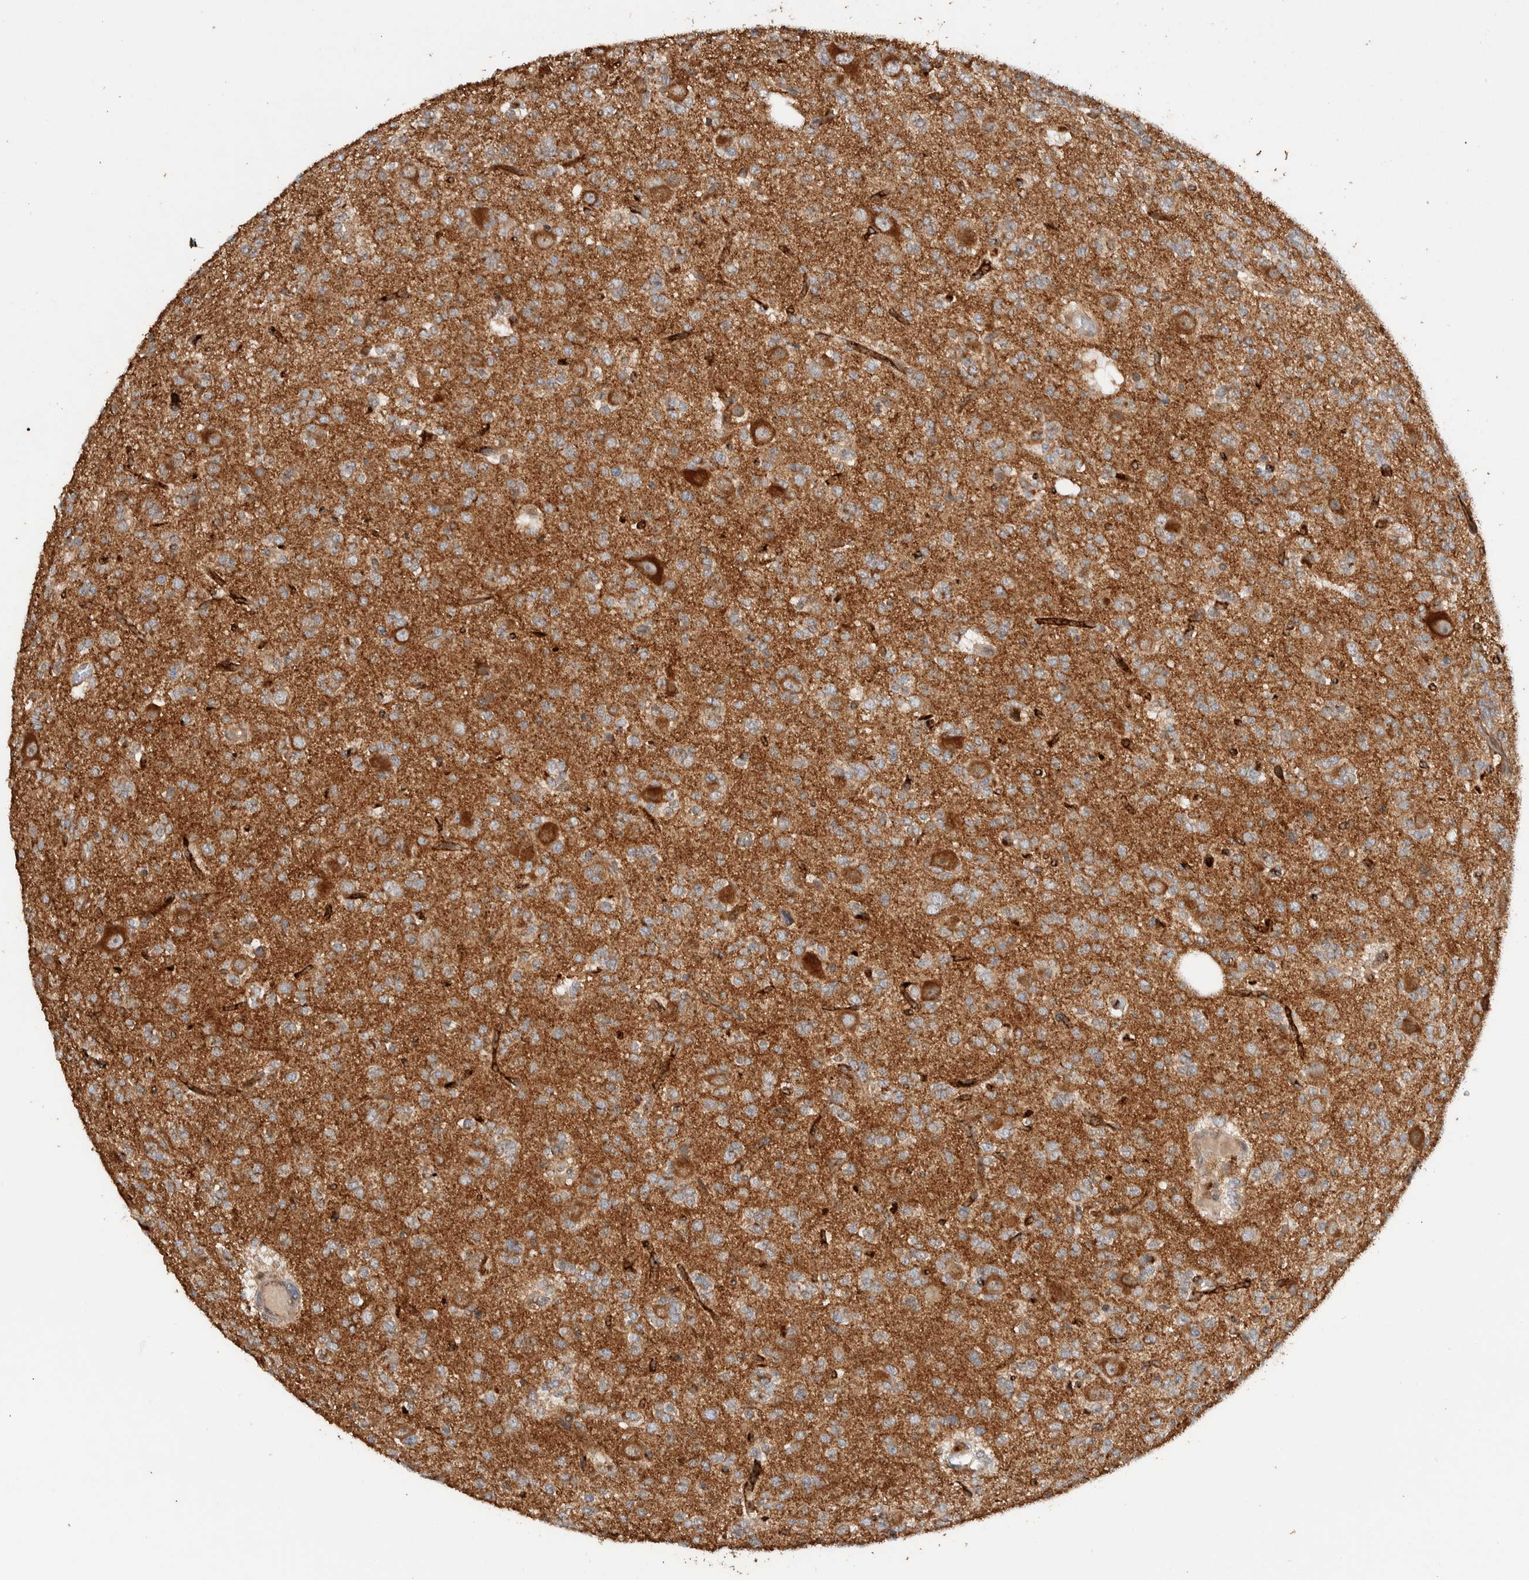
{"staining": {"intensity": "moderate", "quantity": ">75%", "location": "cytoplasmic/membranous"}, "tissue": "glioma", "cell_type": "Tumor cells", "image_type": "cancer", "snomed": [{"axis": "morphology", "description": "Glioma, malignant, Low grade"}, {"axis": "topography", "description": "Brain"}], "caption": "Glioma tissue demonstrates moderate cytoplasmic/membranous staining in about >75% of tumor cells, visualized by immunohistochemistry.", "gene": "VPS53", "patient": {"sex": "male", "age": 38}}